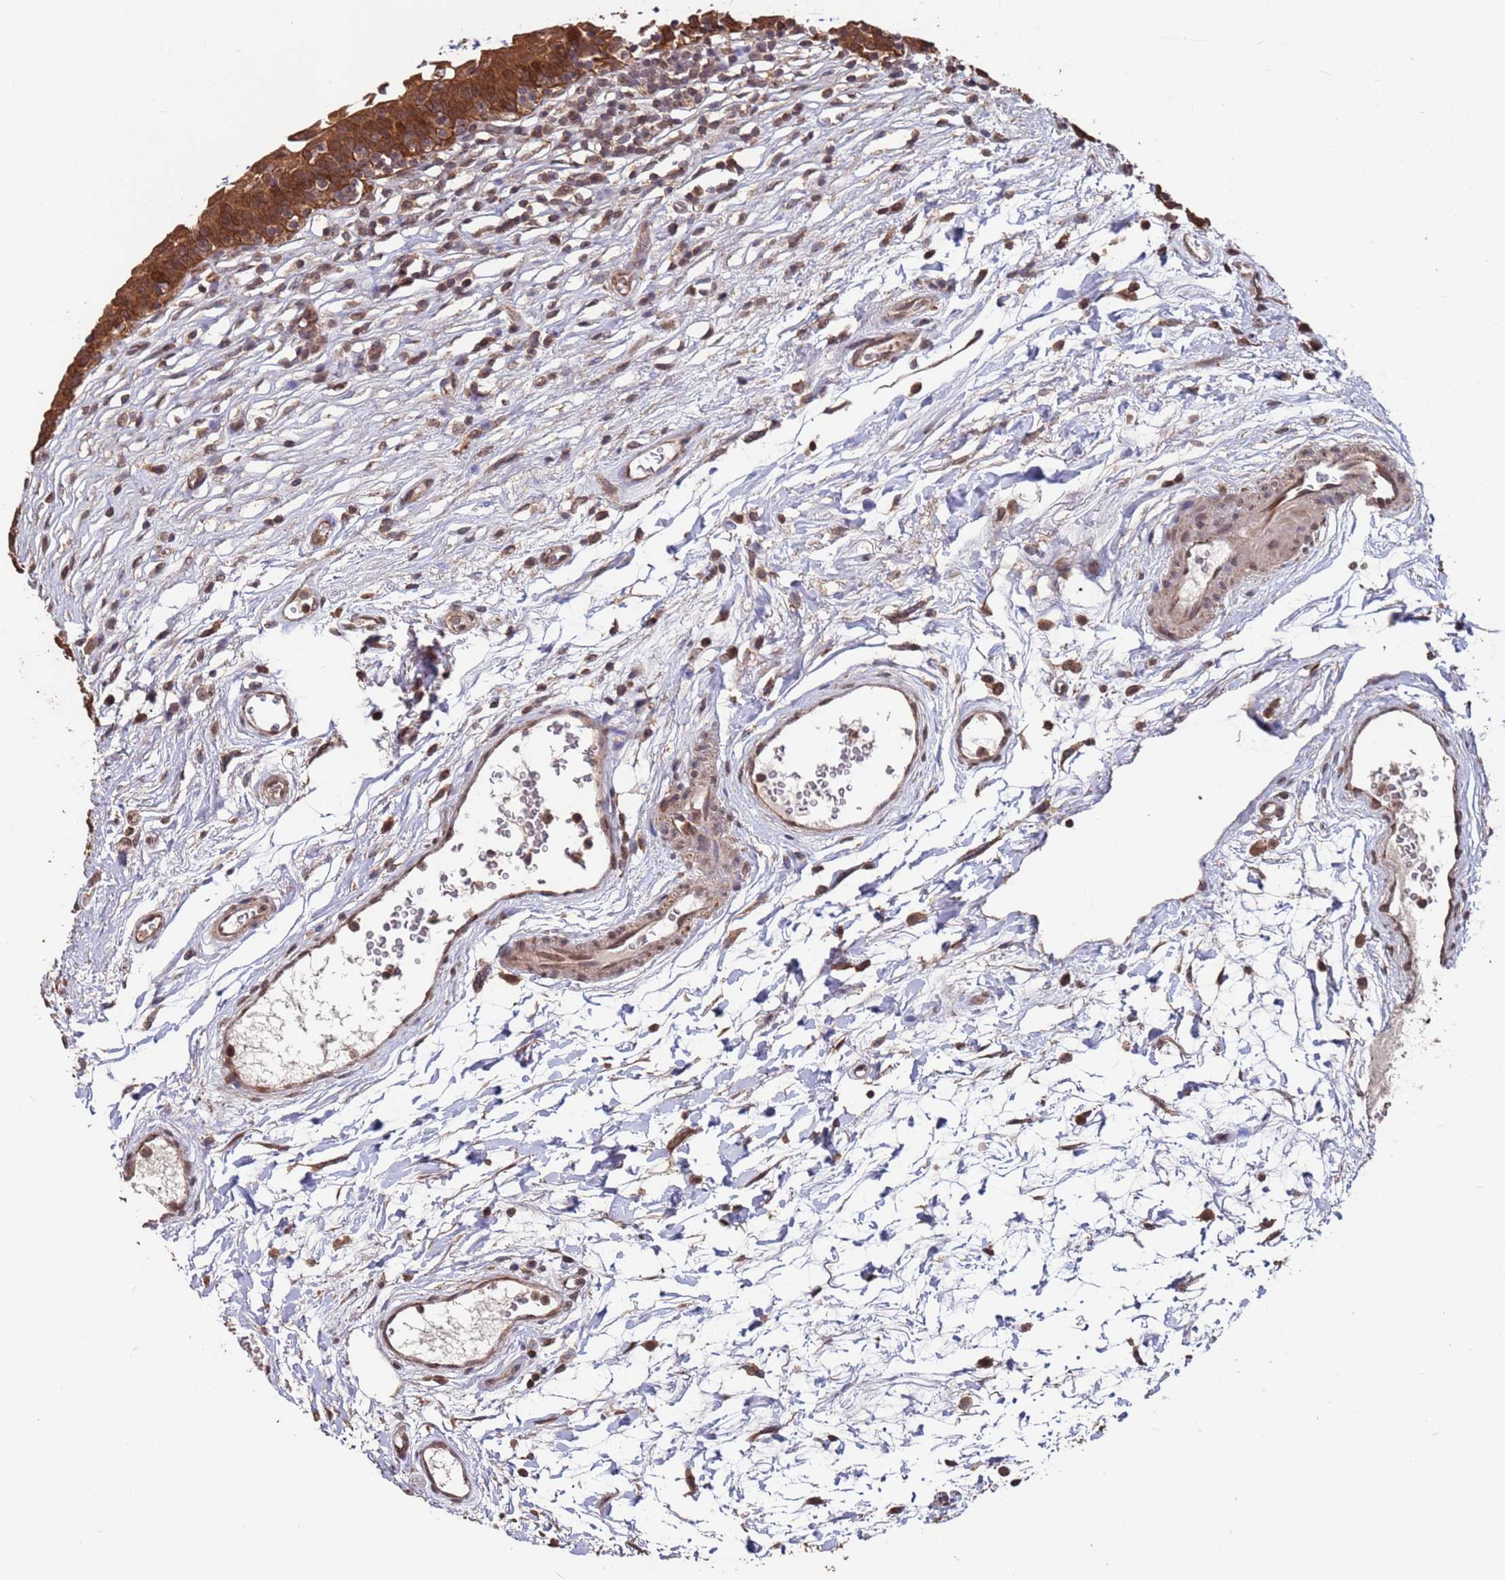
{"staining": {"intensity": "strong", "quantity": ">75%", "location": "cytoplasmic/membranous,nuclear"}, "tissue": "urinary bladder", "cell_type": "Urothelial cells", "image_type": "normal", "snomed": [{"axis": "morphology", "description": "Normal tissue, NOS"}, {"axis": "topography", "description": "Urinary bladder"}], "caption": "Urinary bladder stained with IHC reveals strong cytoplasmic/membranous,nuclear staining in approximately >75% of urothelial cells.", "gene": "PRR7", "patient": {"sex": "male", "age": 83}}